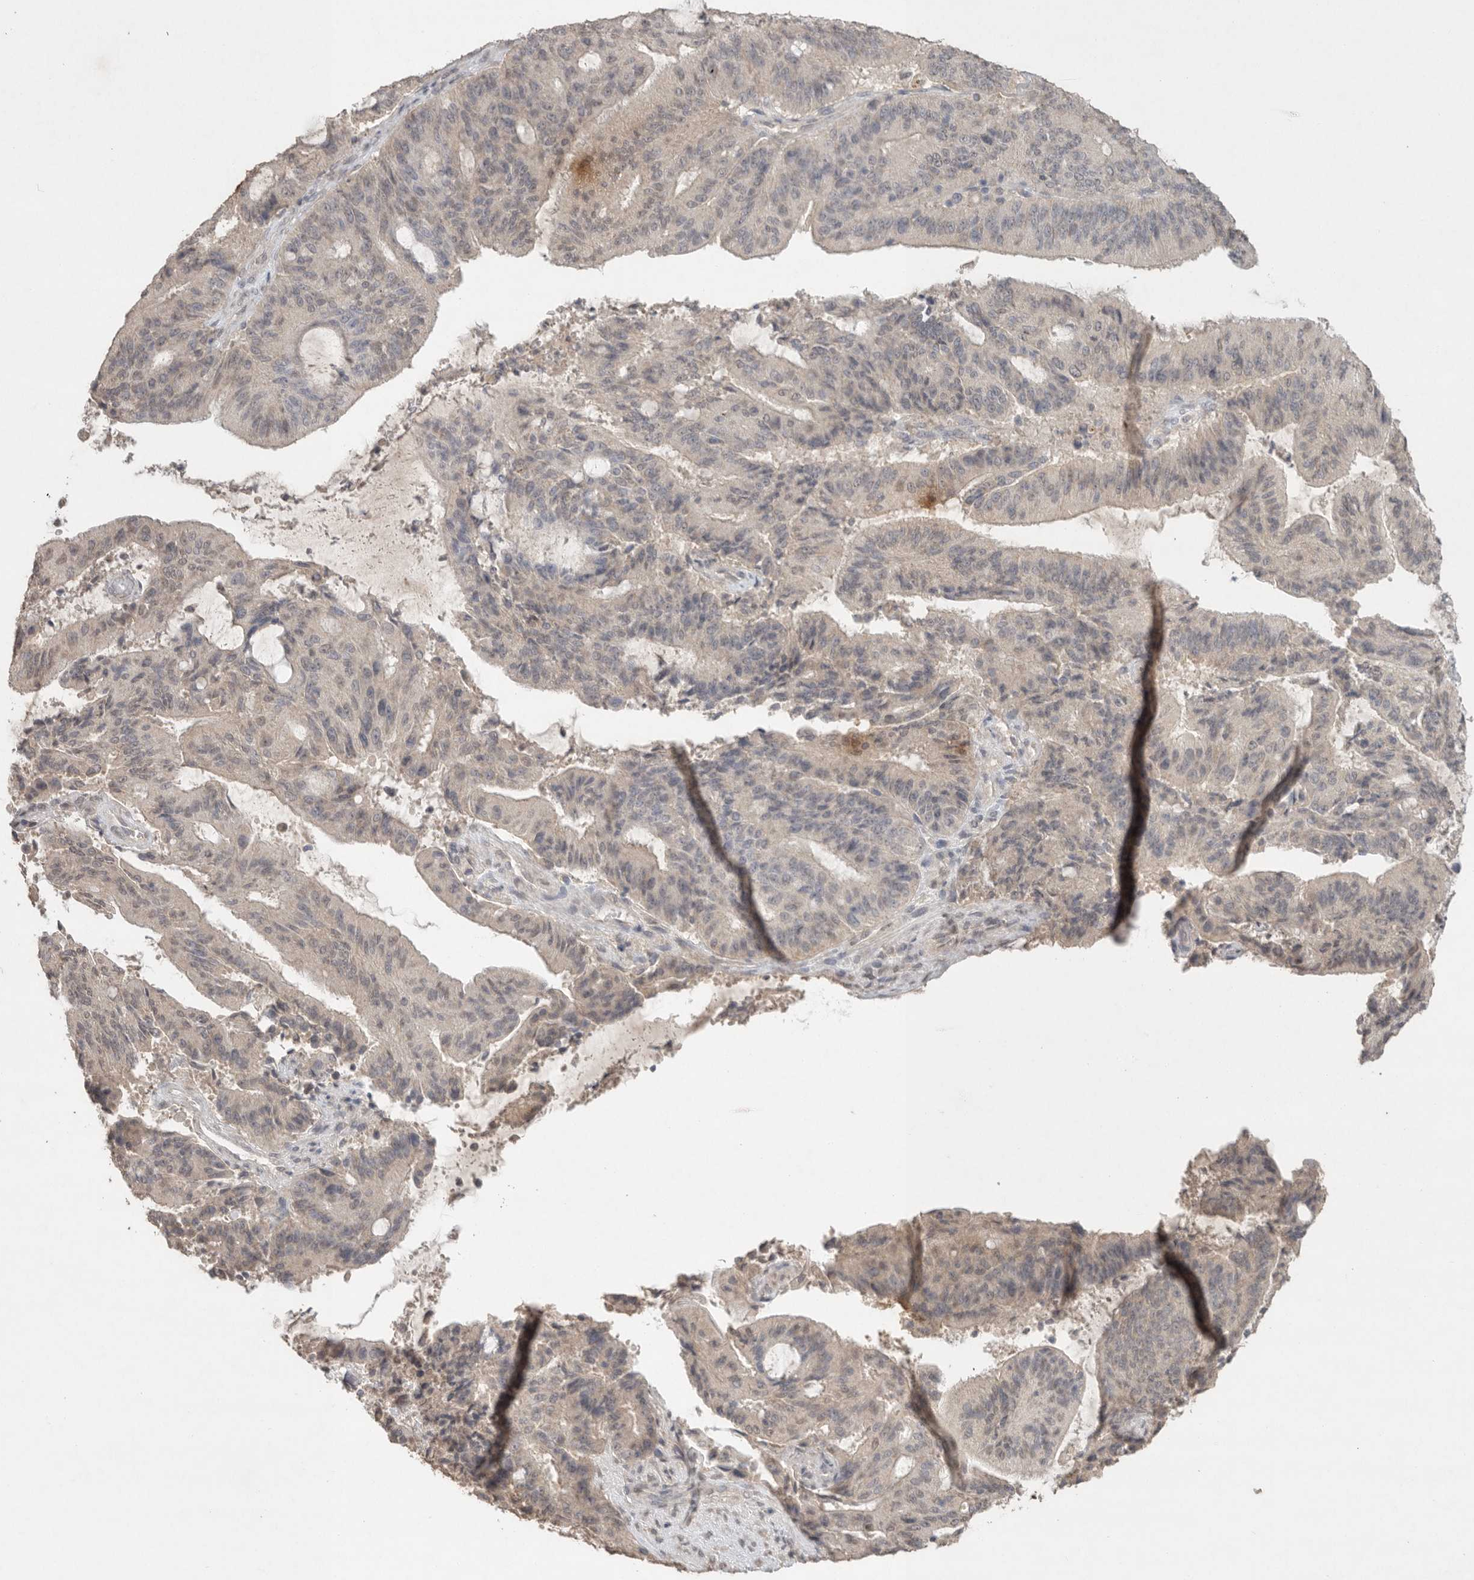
{"staining": {"intensity": "weak", "quantity": "<25%", "location": "cytoplasmic/membranous"}, "tissue": "liver cancer", "cell_type": "Tumor cells", "image_type": "cancer", "snomed": [{"axis": "morphology", "description": "Normal tissue, NOS"}, {"axis": "morphology", "description": "Cholangiocarcinoma"}, {"axis": "topography", "description": "Liver"}, {"axis": "topography", "description": "Peripheral nerve tissue"}], "caption": "Liver cancer was stained to show a protein in brown. There is no significant expression in tumor cells.", "gene": "KLK5", "patient": {"sex": "female", "age": 73}}